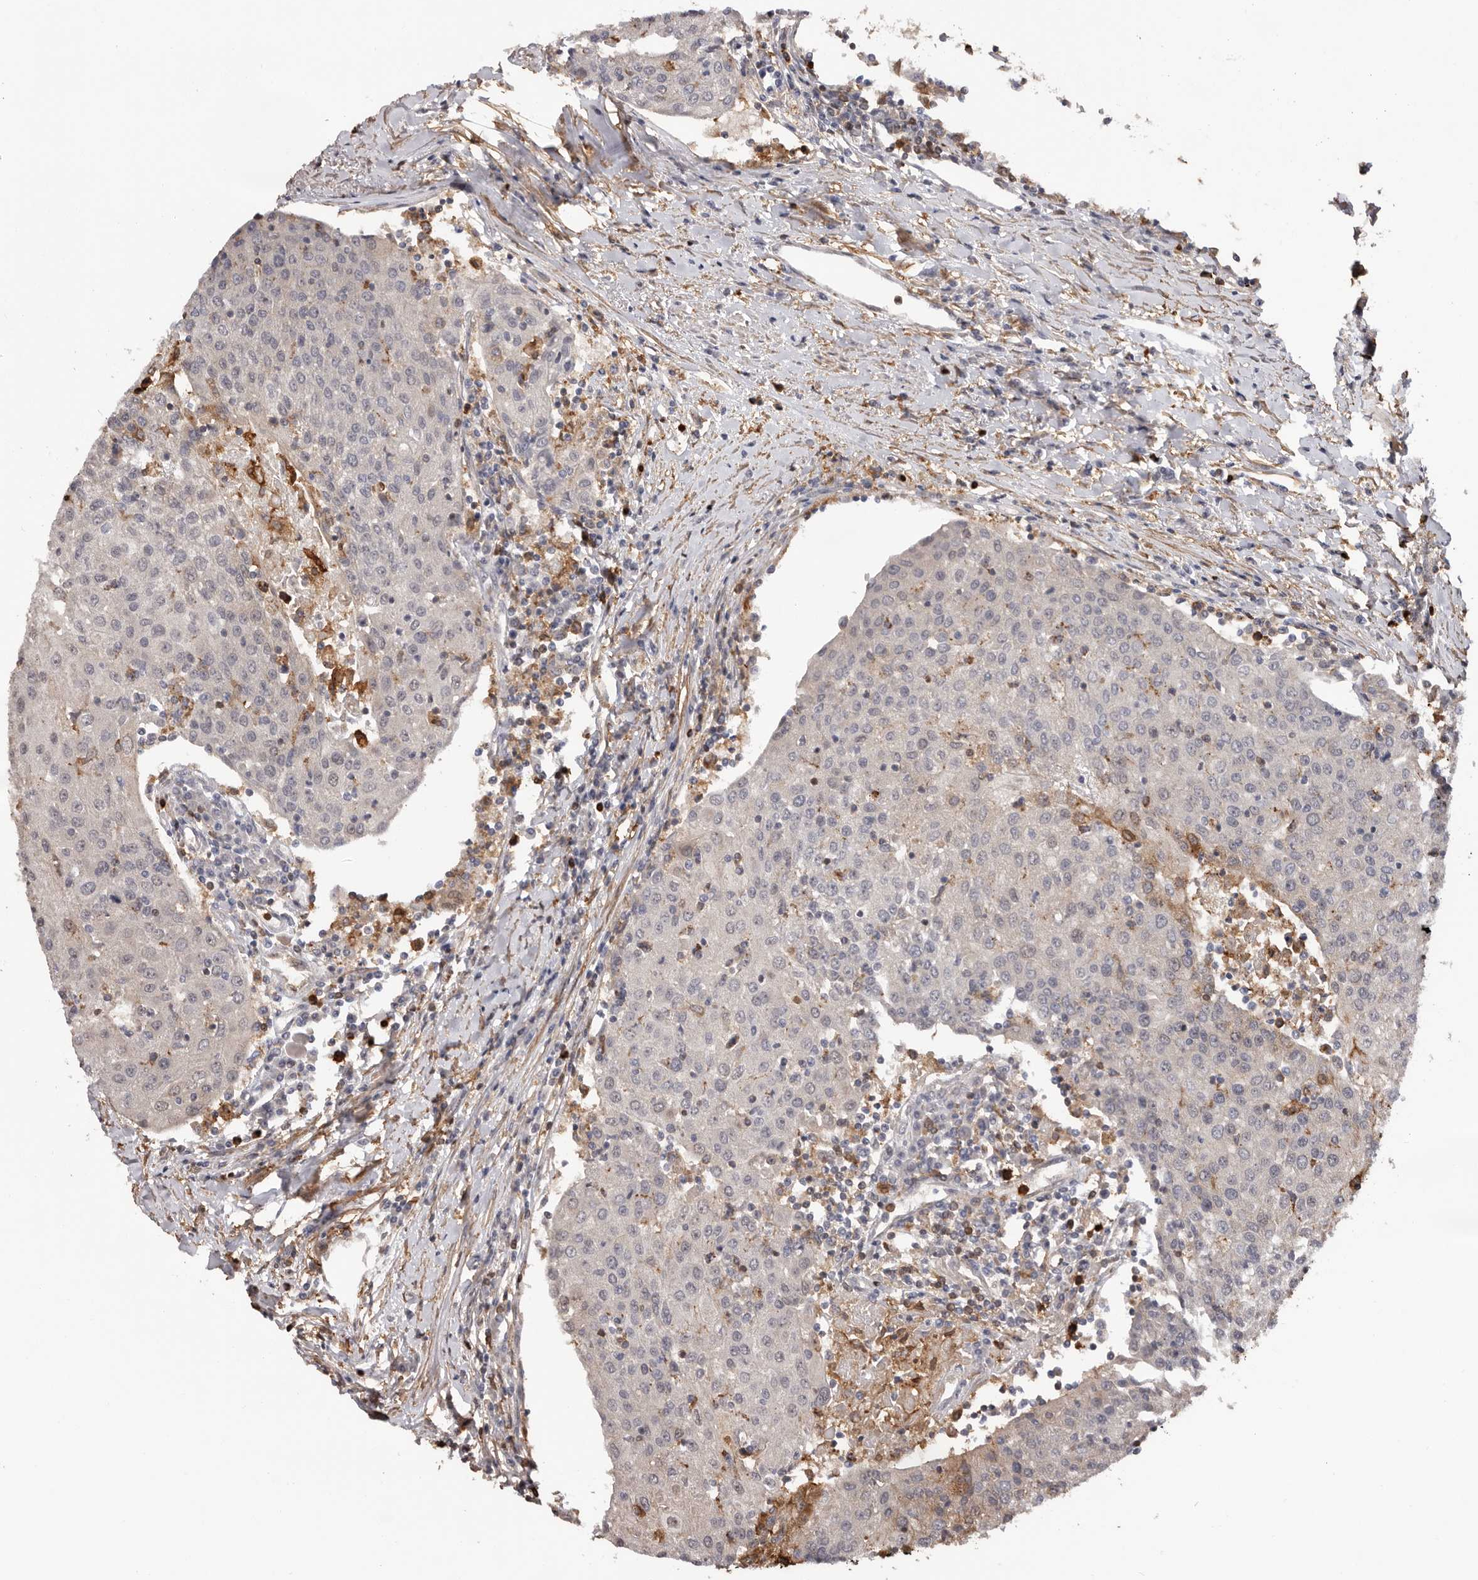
{"staining": {"intensity": "negative", "quantity": "none", "location": "none"}, "tissue": "urothelial cancer", "cell_type": "Tumor cells", "image_type": "cancer", "snomed": [{"axis": "morphology", "description": "Urothelial carcinoma, High grade"}, {"axis": "topography", "description": "Urinary bladder"}], "caption": "Immunohistochemical staining of urothelial cancer exhibits no significant staining in tumor cells.", "gene": "PRR12", "patient": {"sex": "female", "age": 85}}